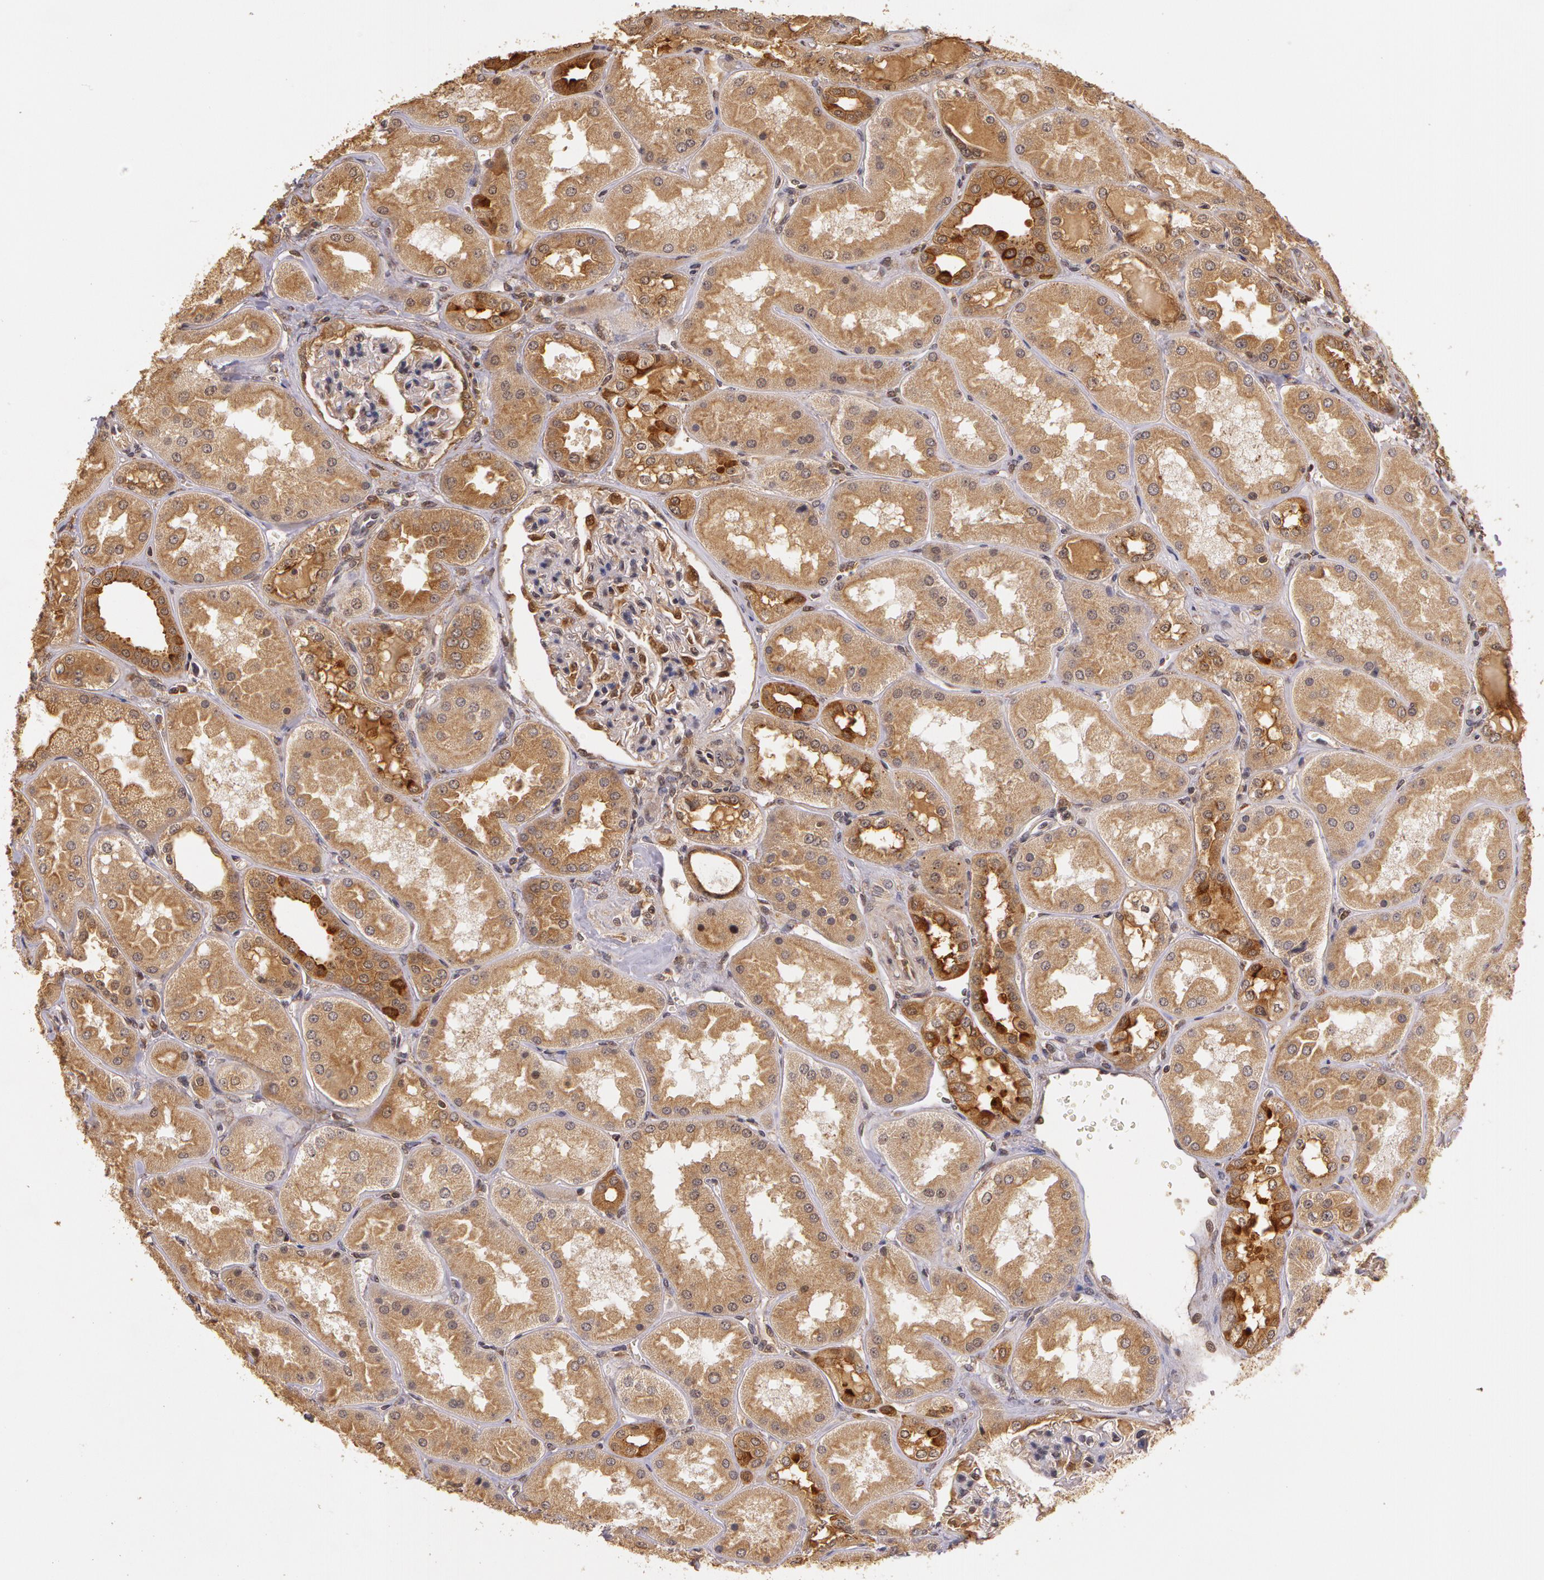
{"staining": {"intensity": "strong", "quantity": "25%-75%", "location": "cytoplasmic/membranous"}, "tissue": "kidney", "cell_type": "Cells in glomeruli", "image_type": "normal", "snomed": [{"axis": "morphology", "description": "Normal tissue, NOS"}, {"axis": "topography", "description": "Kidney"}], "caption": "This image demonstrates benign kidney stained with IHC to label a protein in brown. The cytoplasmic/membranous of cells in glomeruli show strong positivity for the protein. Nuclei are counter-stained blue.", "gene": "ASCC2", "patient": {"sex": "female", "age": 56}}